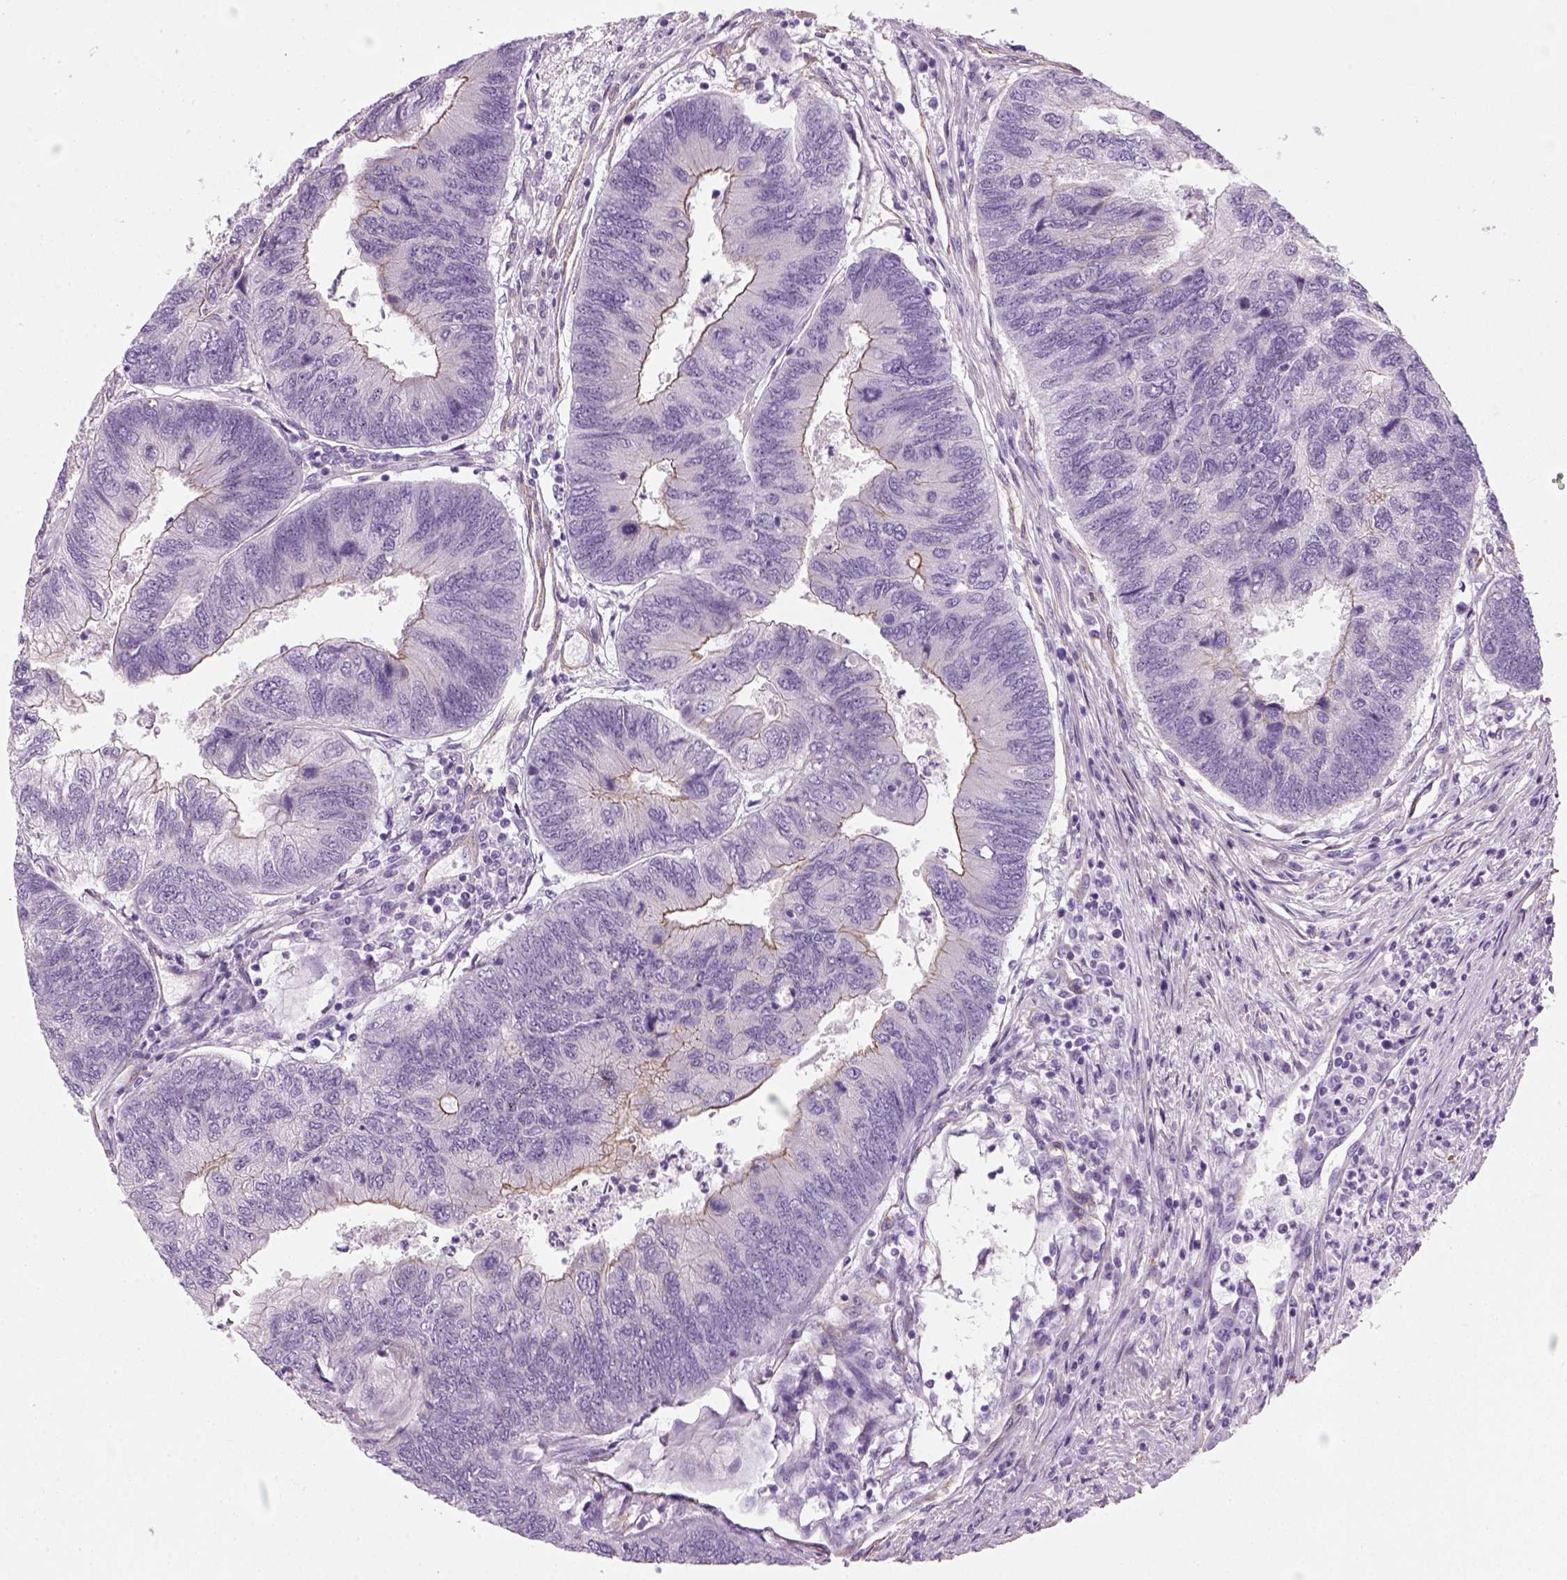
{"staining": {"intensity": "moderate", "quantity": "25%-75%", "location": "cytoplasmic/membranous"}, "tissue": "colorectal cancer", "cell_type": "Tumor cells", "image_type": "cancer", "snomed": [{"axis": "morphology", "description": "Adenocarcinoma, NOS"}, {"axis": "topography", "description": "Colon"}], "caption": "This is a micrograph of immunohistochemistry (IHC) staining of colorectal adenocarcinoma, which shows moderate expression in the cytoplasmic/membranous of tumor cells.", "gene": "FAM161A", "patient": {"sex": "female", "age": 67}}